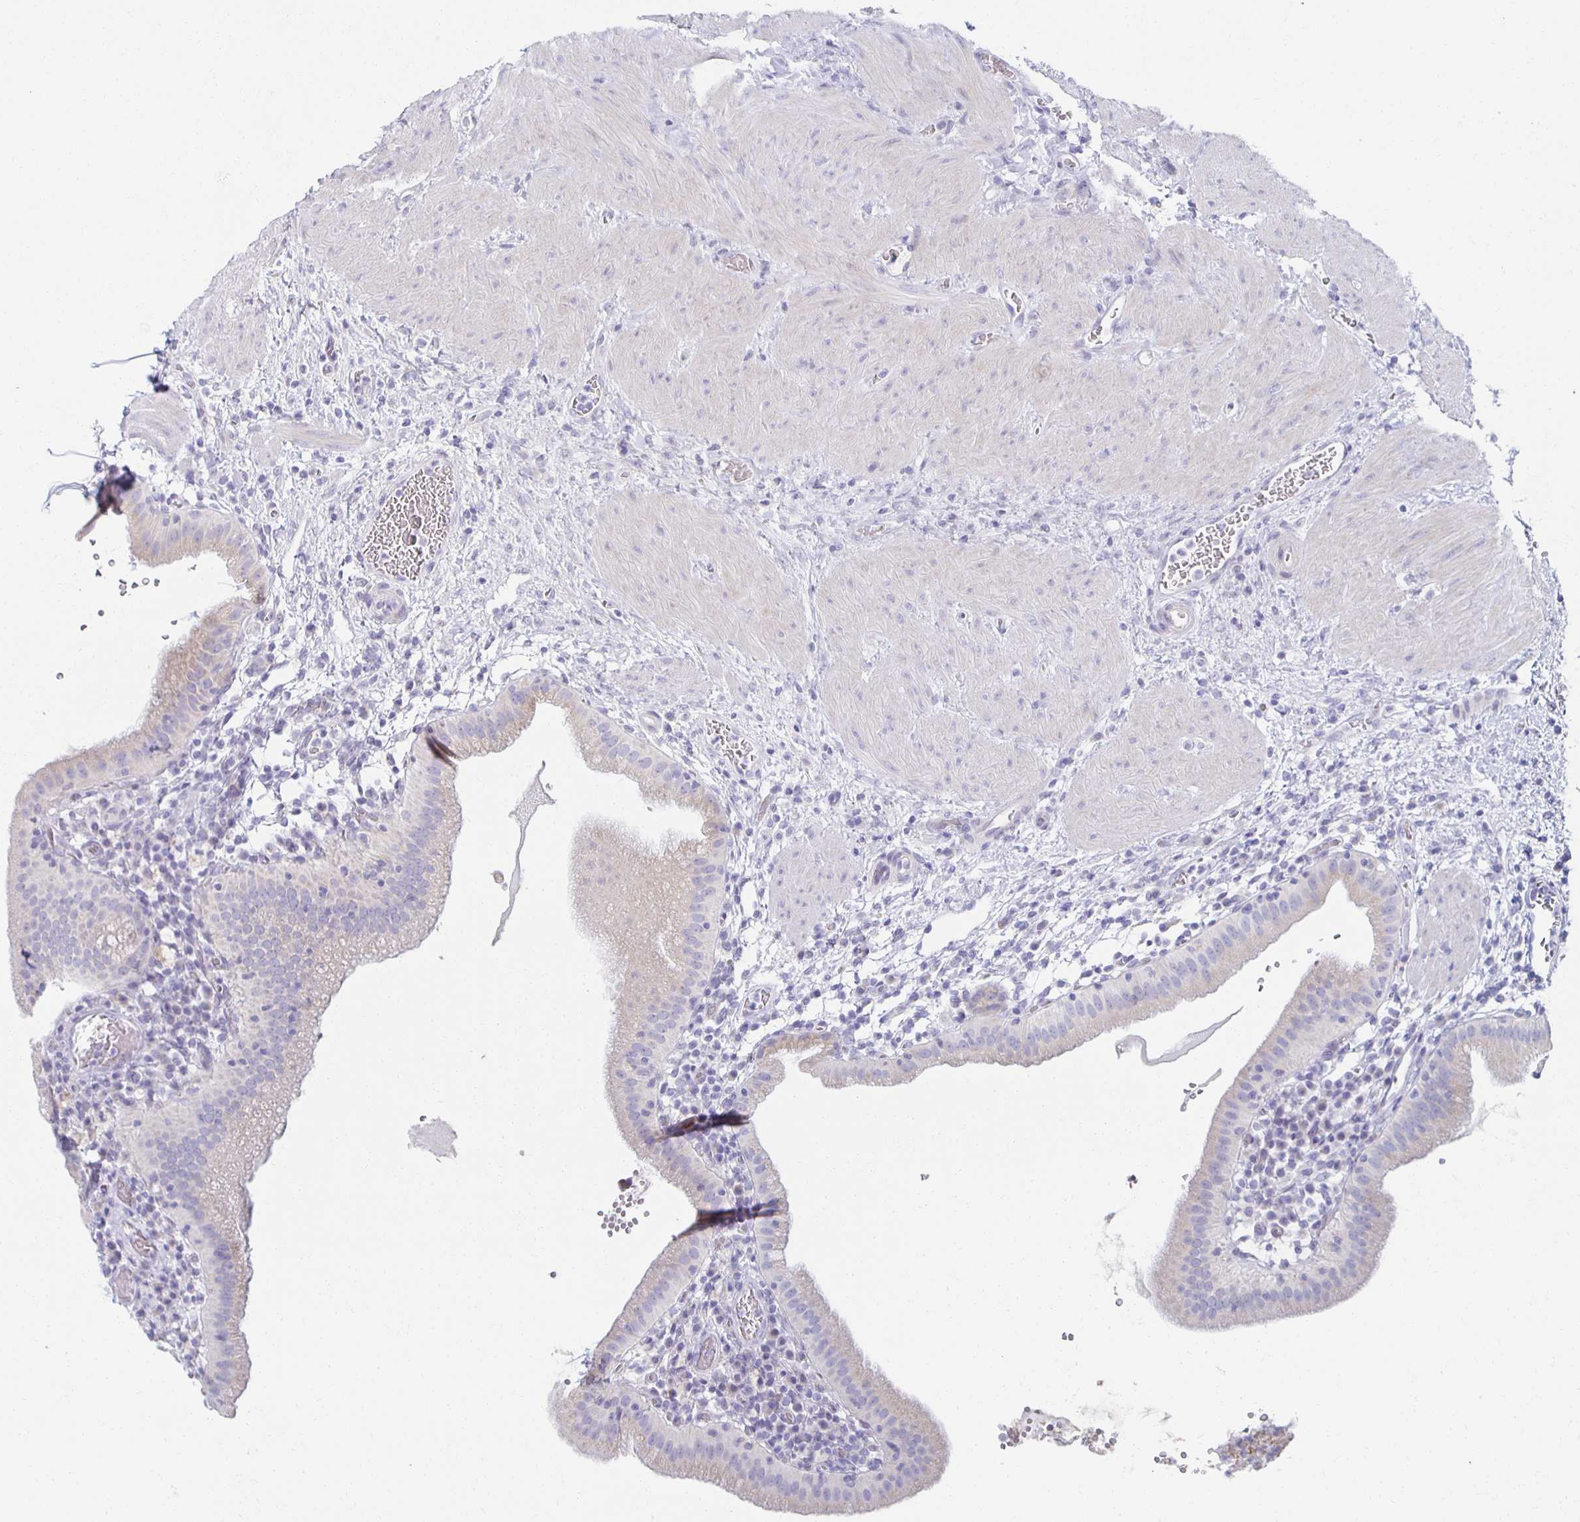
{"staining": {"intensity": "weak", "quantity": ">75%", "location": "cytoplasmic/membranous"}, "tissue": "gallbladder", "cell_type": "Glandular cells", "image_type": "normal", "snomed": [{"axis": "morphology", "description": "Normal tissue, NOS"}, {"axis": "topography", "description": "Gallbladder"}], "caption": "High-power microscopy captured an immunohistochemistry micrograph of benign gallbladder, revealing weak cytoplasmic/membranous positivity in approximately >75% of glandular cells. (Stains: DAB (3,3'-diaminobenzidine) in brown, nuclei in blue, Microscopy: brightfield microscopy at high magnification).", "gene": "TEX44", "patient": {"sex": "male", "age": 26}}